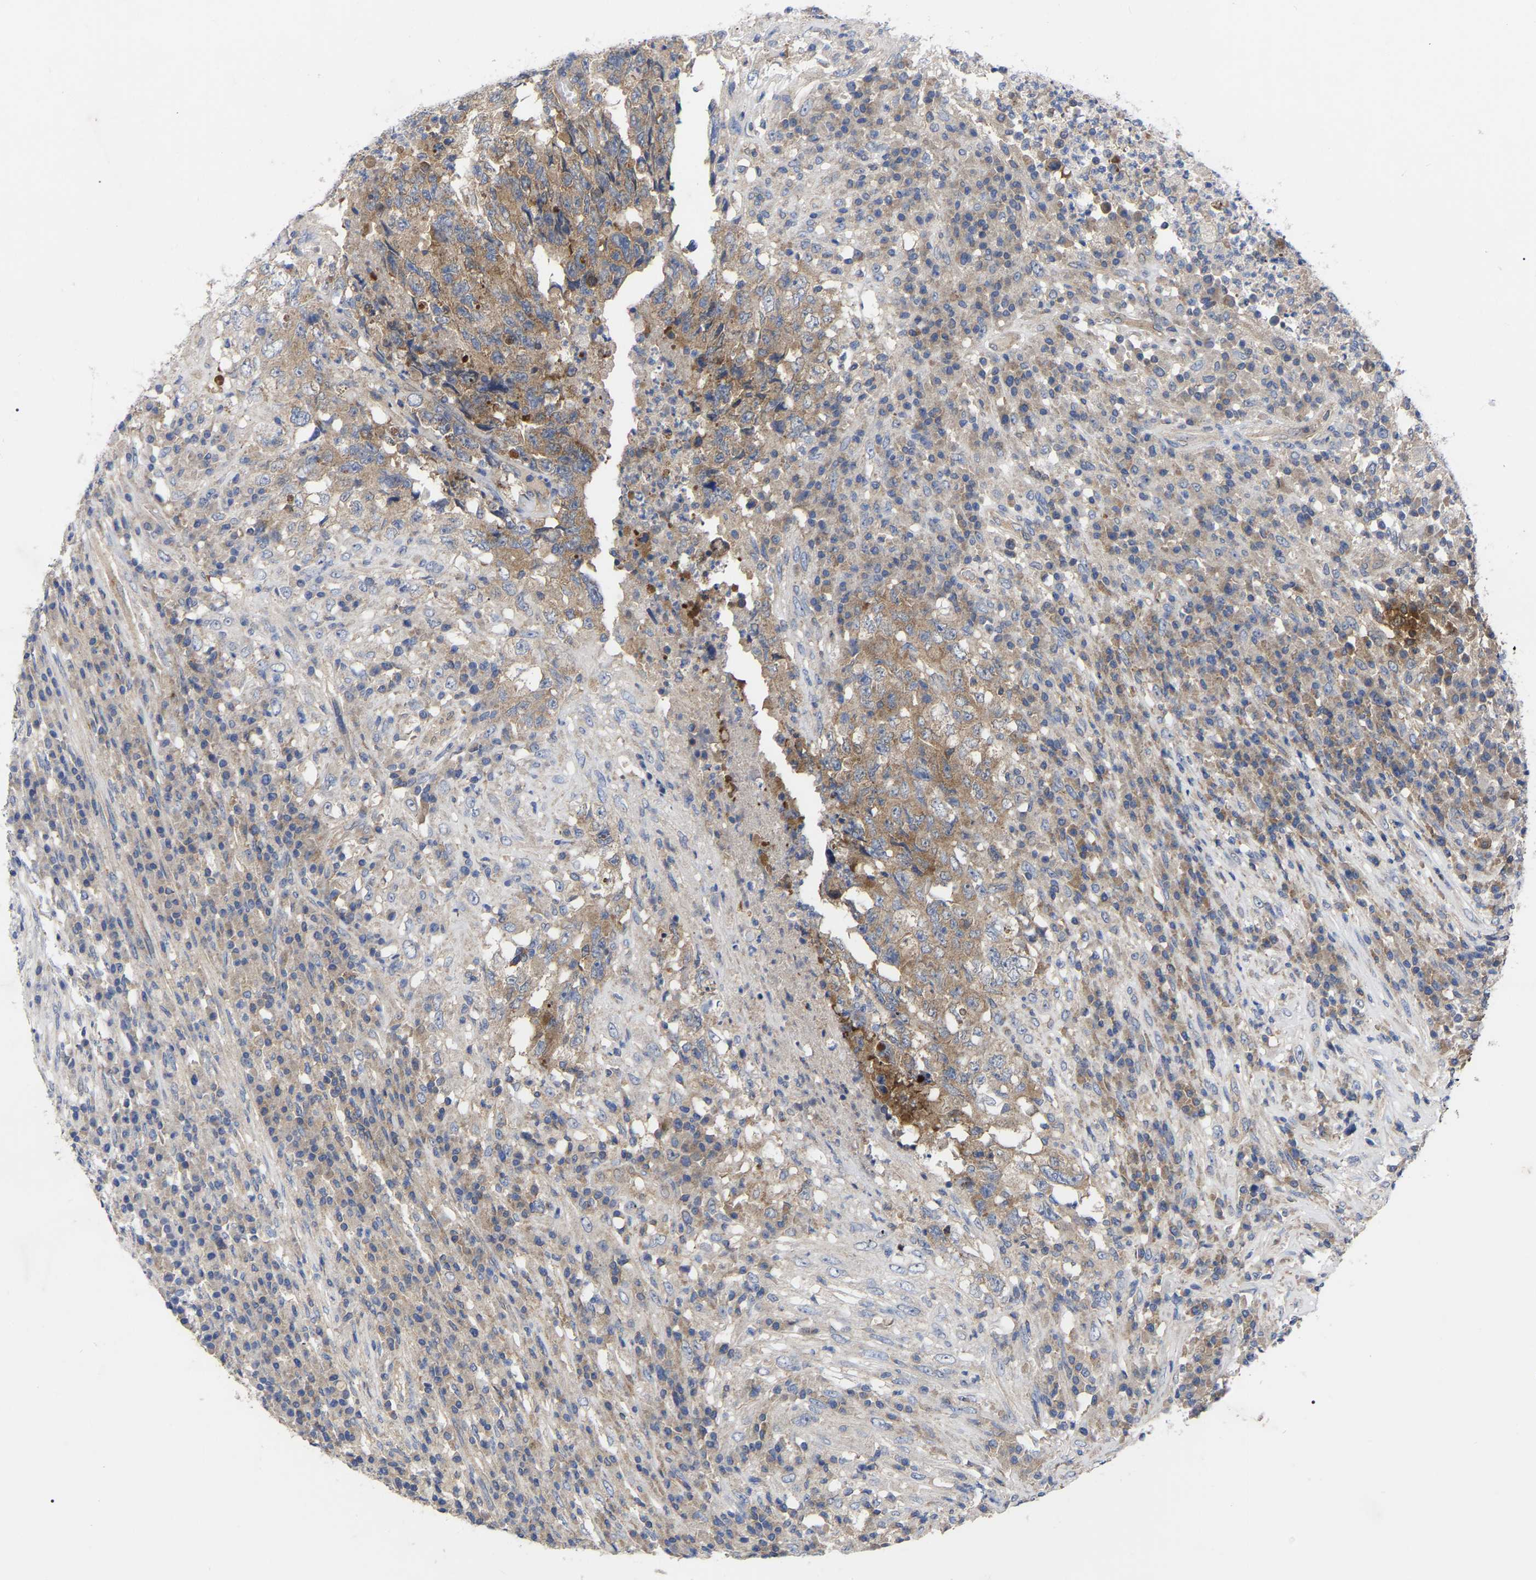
{"staining": {"intensity": "weak", "quantity": "<25%", "location": "cytoplasmic/membranous"}, "tissue": "testis cancer", "cell_type": "Tumor cells", "image_type": "cancer", "snomed": [{"axis": "morphology", "description": "Necrosis, NOS"}, {"axis": "morphology", "description": "Carcinoma, Embryonal, NOS"}, {"axis": "topography", "description": "Testis"}], "caption": "High magnification brightfield microscopy of testis embryonal carcinoma stained with DAB (3,3'-diaminobenzidine) (brown) and counterstained with hematoxylin (blue): tumor cells show no significant staining. (Brightfield microscopy of DAB (3,3'-diaminobenzidine) immunohistochemistry (IHC) at high magnification).", "gene": "TCP1", "patient": {"sex": "male", "age": 19}}